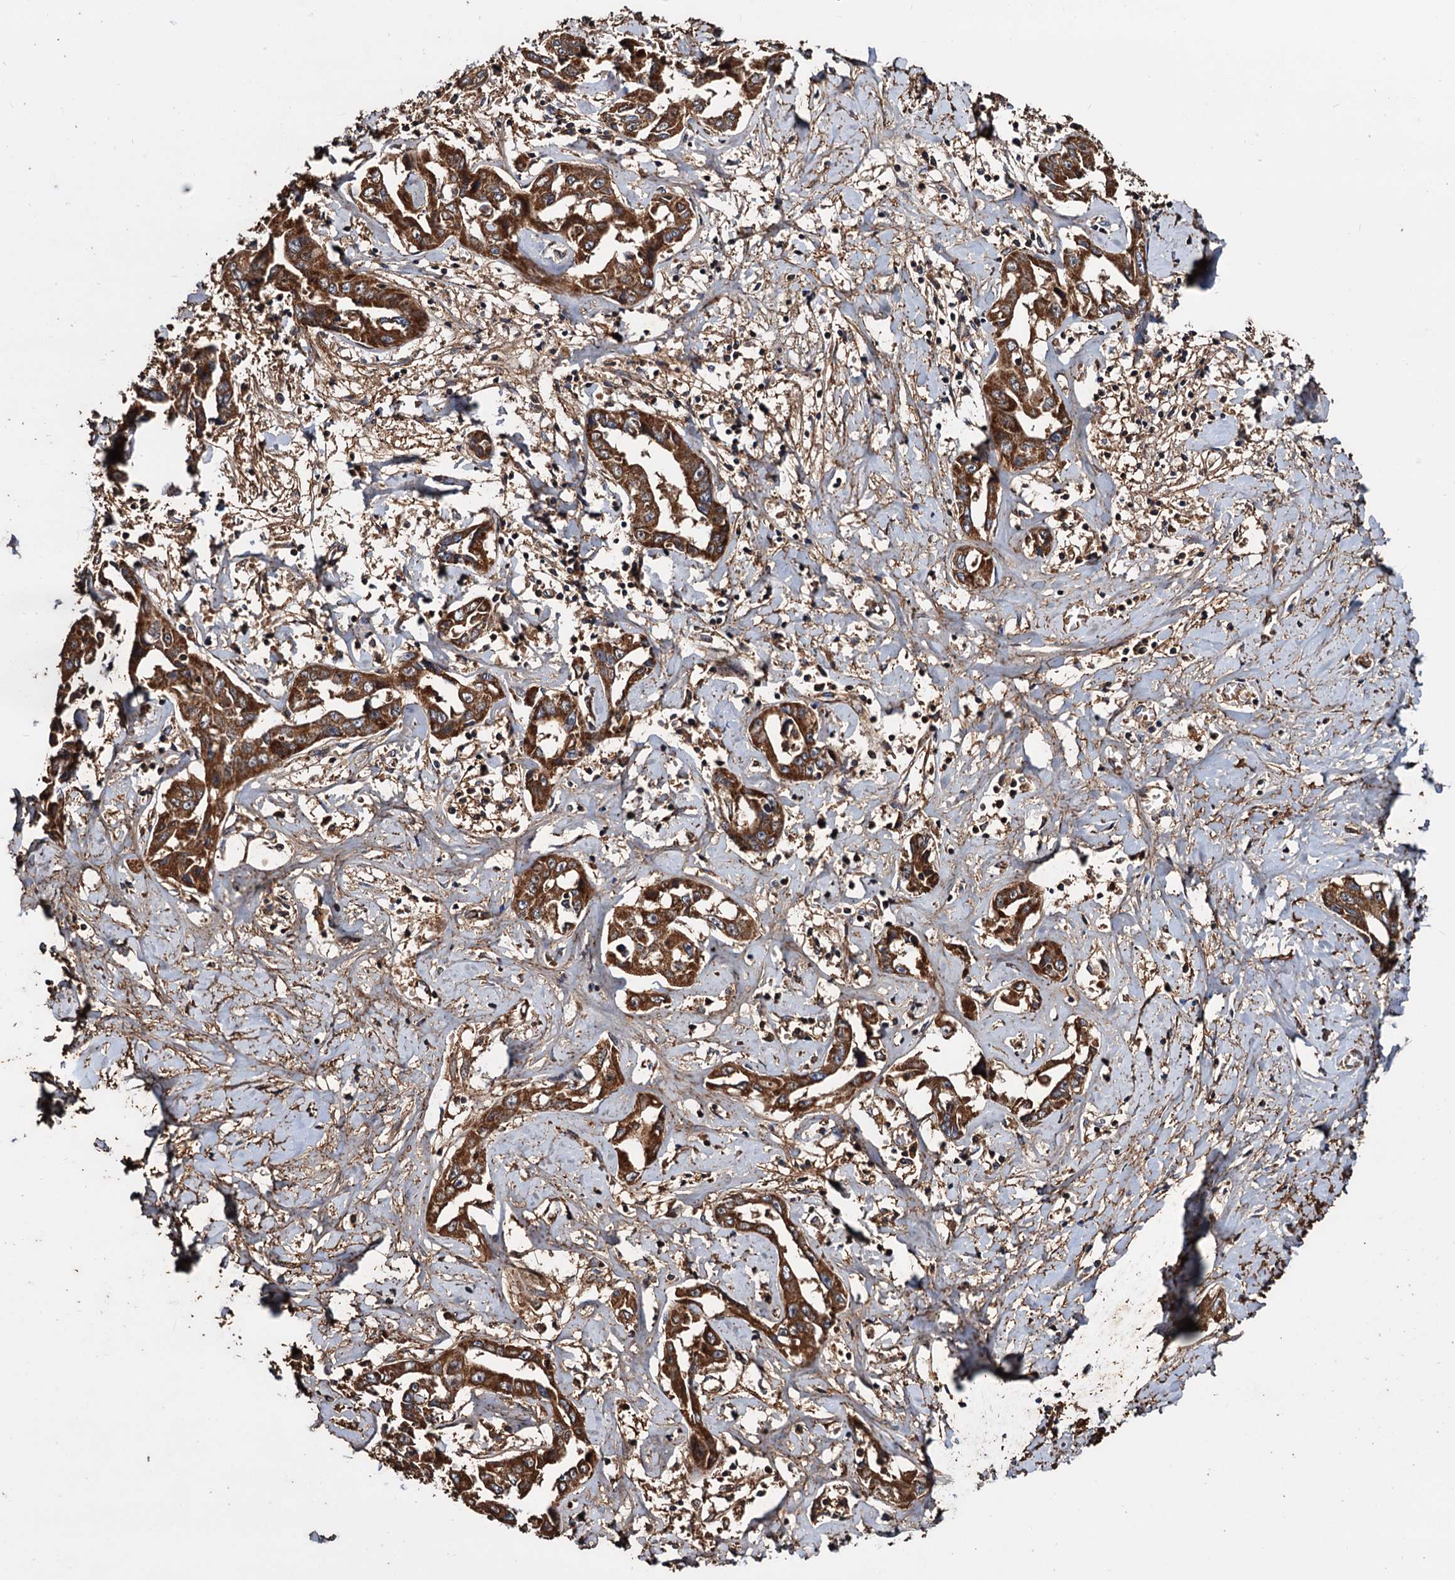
{"staining": {"intensity": "strong", "quantity": ">75%", "location": "cytoplasmic/membranous"}, "tissue": "liver cancer", "cell_type": "Tumor cells", "image_type": "cancer", "snomed": [{"axis": "morphology", "description": "Cholangiocarcinoma"}, {"axis": "topography", "description": "Liver"}], "caption": "Immunohistochemistry (DAB (3,3'-diaminobenzidine)) staining of human liver cholangiocarcinoma demonstrates strong cytoplasmic/membranous protein expression in about >75% of tumor cells. Nuclei are stained in blue.", "gene": "MRPL42", "patient": {"sex": "male", "age": 59}}